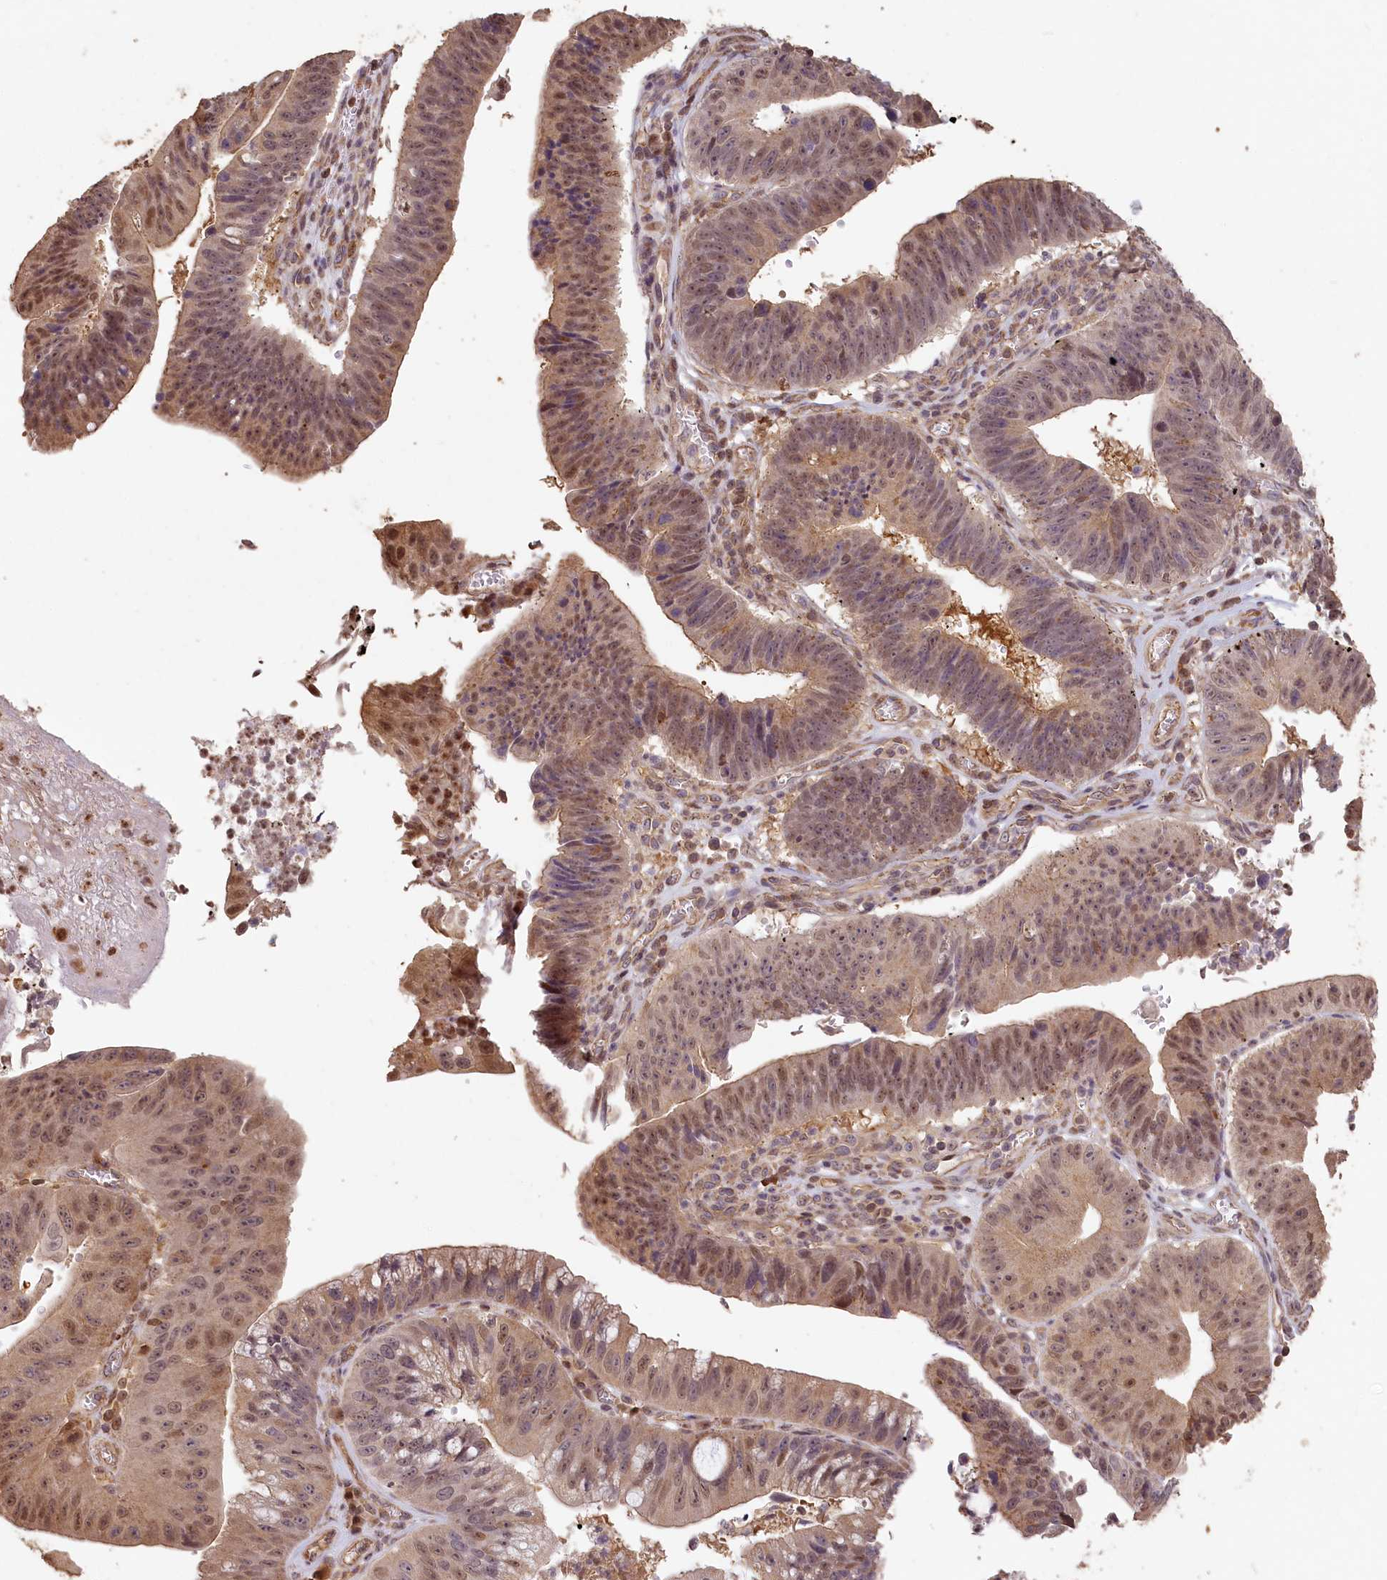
{"staining": {"intensity": "moderate", "quantity": "25%-75%", "location": "cytoplasmic/membranous,nuclear"}, "tissue": "stomach cancer", "cell_type": "Tumor cells", "image_type": "cancer", "snomed": [{"axis": "morphology", "description": "Adenocarcinoma, NOS"}, {"axis": "topography", "description": "Stomach"}], "caption": "A photomicrograph of human stomach adenocarcinoma stained for a protein shows moderate cytoplasmic/membranous and nuclear brown staining in tumor cells.", "gene": "MADD", "patient": {"sex": "male", "age": 59}}